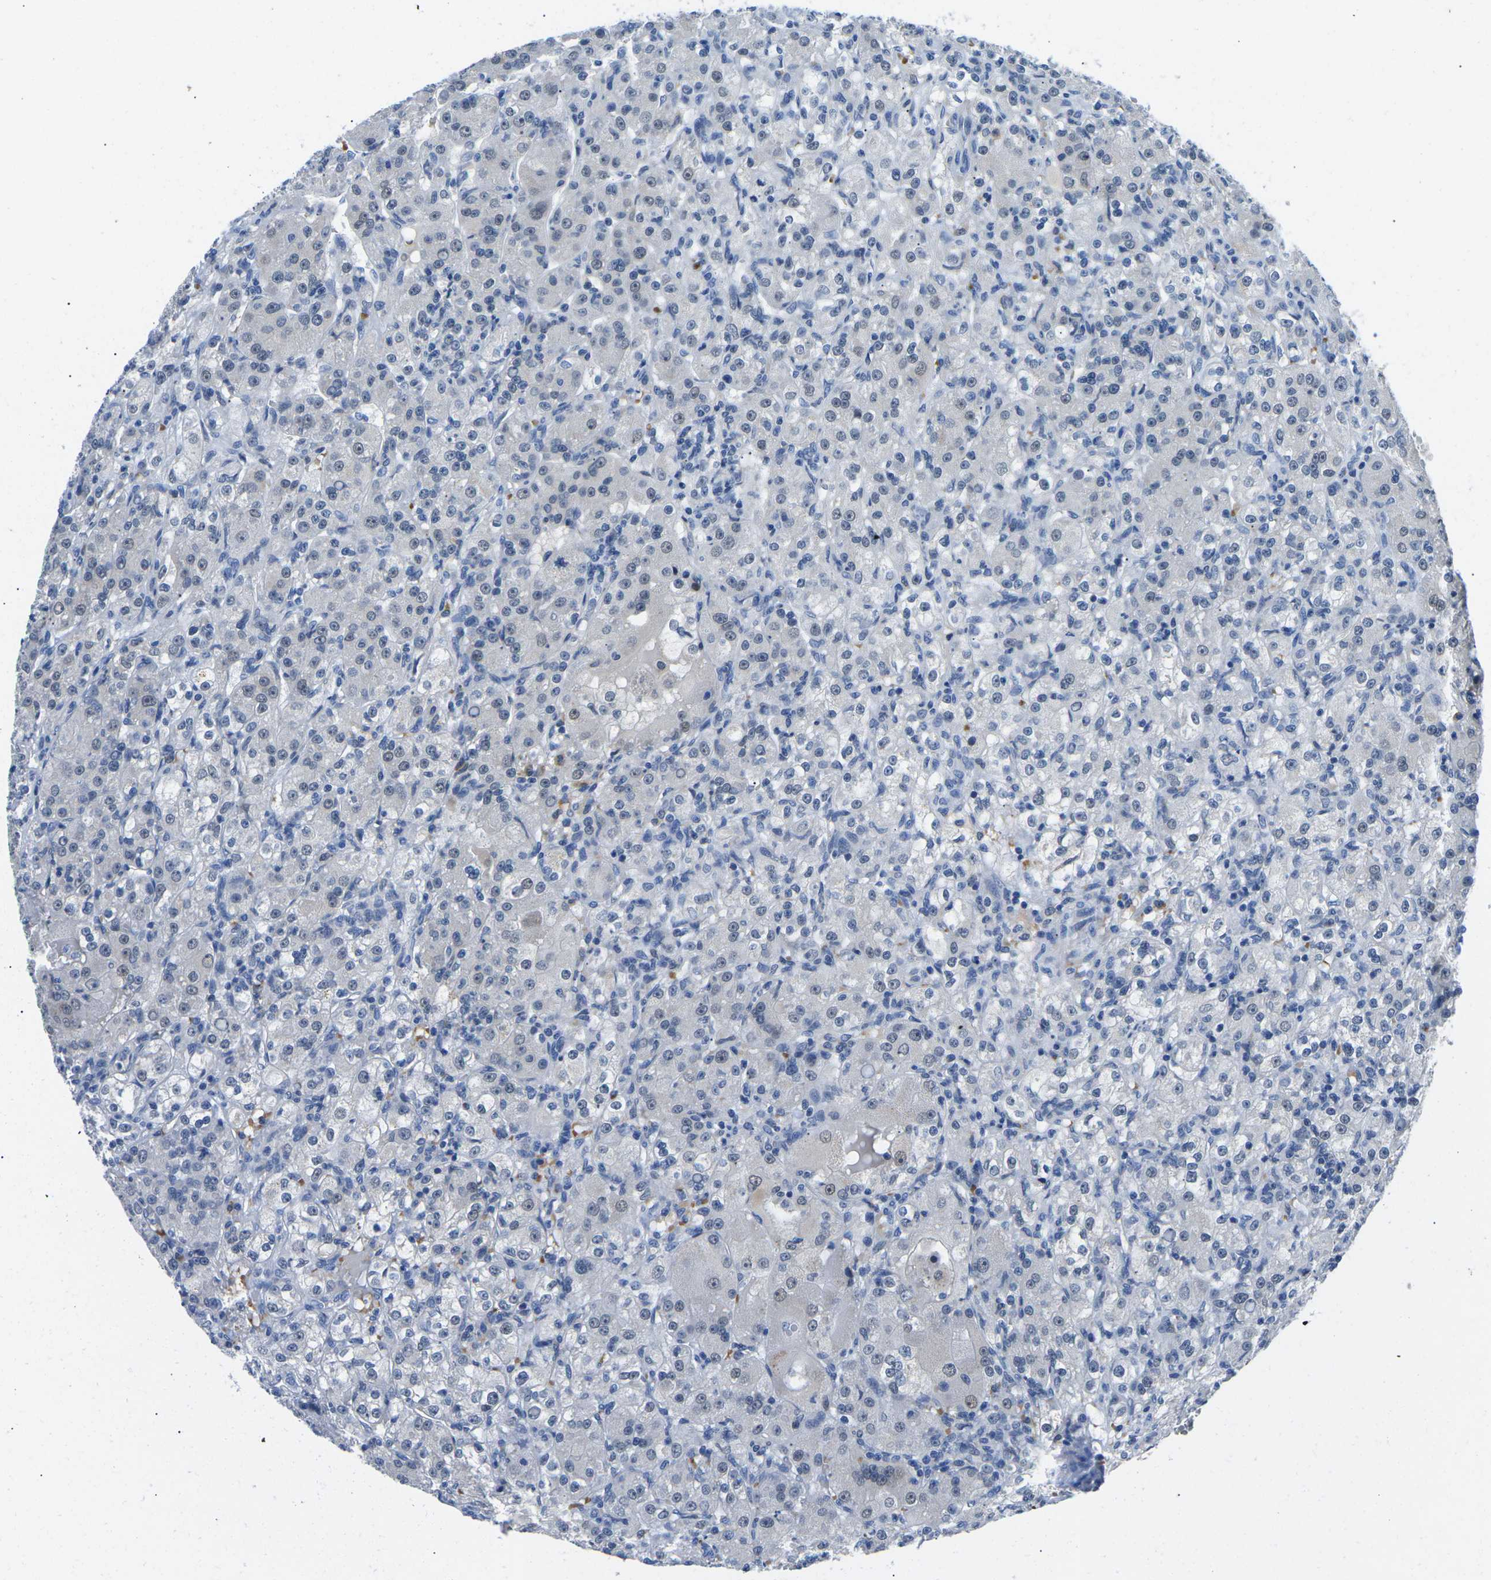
{"staining": {"intensity": "weak", "quantity": "<25%", "location": "cytoplasmic/membranous"}, "tissue": "renal cancer", "cell_type": "Tumor cells", "image_type": "cancer", "snomed": [{"axis": "morphology", "description": "Normal tissue, NOS"}, {"axis": "morphology", "description": "Adenocarcinoma, NOS"}, {"axis": "topography", "description": "Kidney"}], "caption": "Immunohistochemical staining of human renal cancer (adenocarcinoma) exhibits no significant staining in tumor cells. The staining was performed using DAB to visualize the protein expression in brown, while the nuclei were stained in blue with hematoxylin (Magnification: 20x).", "gene": "TM6SF1", "patient": {"sex": "male", "age": 61}}